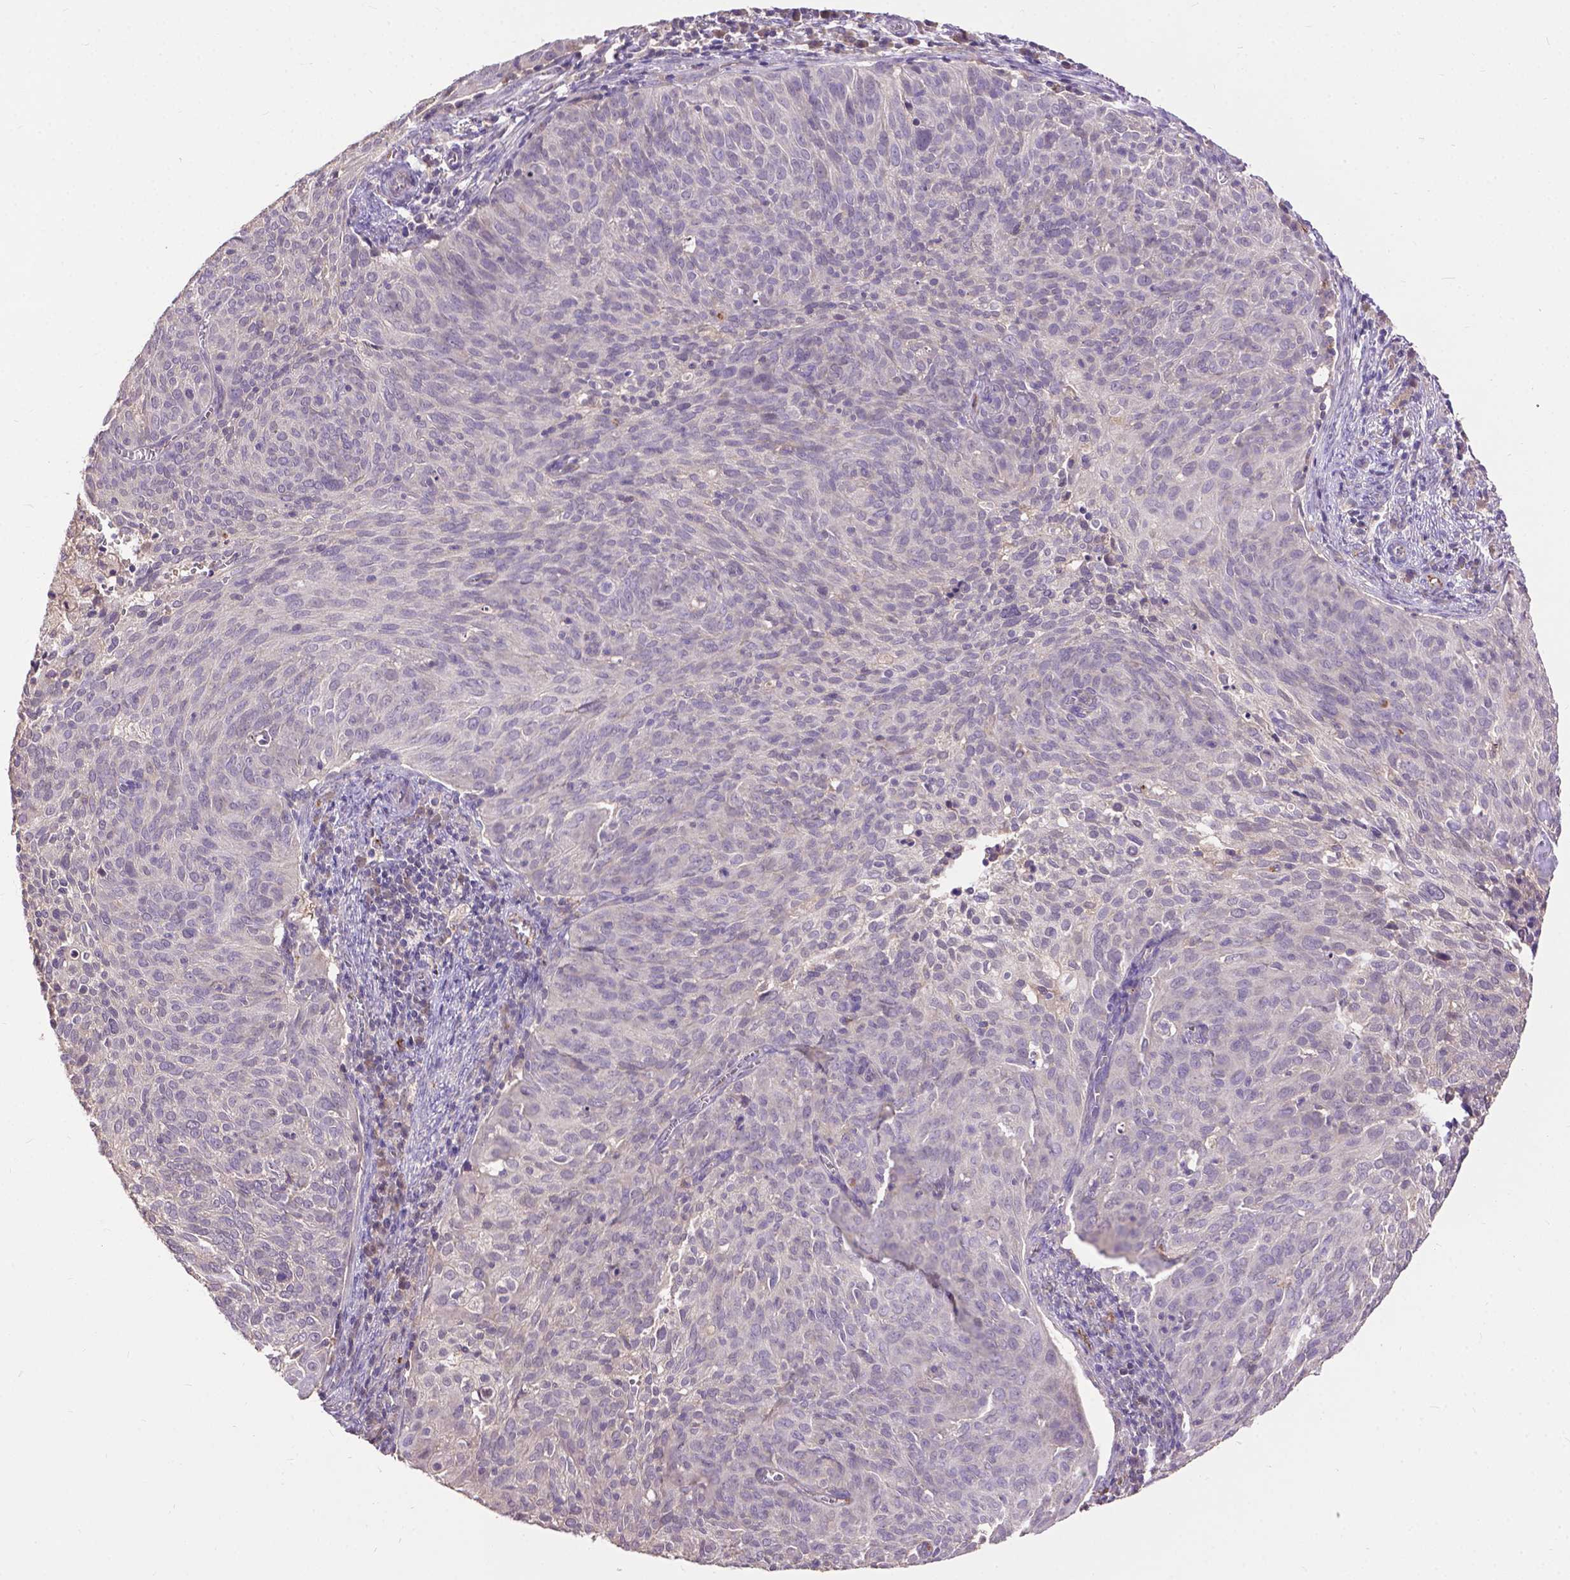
{"staining": {"intensity": "negative", "quantity": "none", "location": "none"}, "tissue": "cervical cancer", "cell_type": "Tumor cells", "image_type": "cancer", "snomed": [{"axis": "morphology", "description": "Squamous cell carcinoma, NOS"}, {"axis": "topography", "description": "Cervix"}], "caption": "DAB (3,3'-diaminobenzidine) immunohistochemical staining of cervical cancer (squamous cell carcinoma) reveals no significant staining in tumor cells. The staining is performed using DAB brown chromogen with nuclei counter-stained in using hematoxylin.", "gene": "ZNF337", "patient": {"sex": "female", "age": 39}}